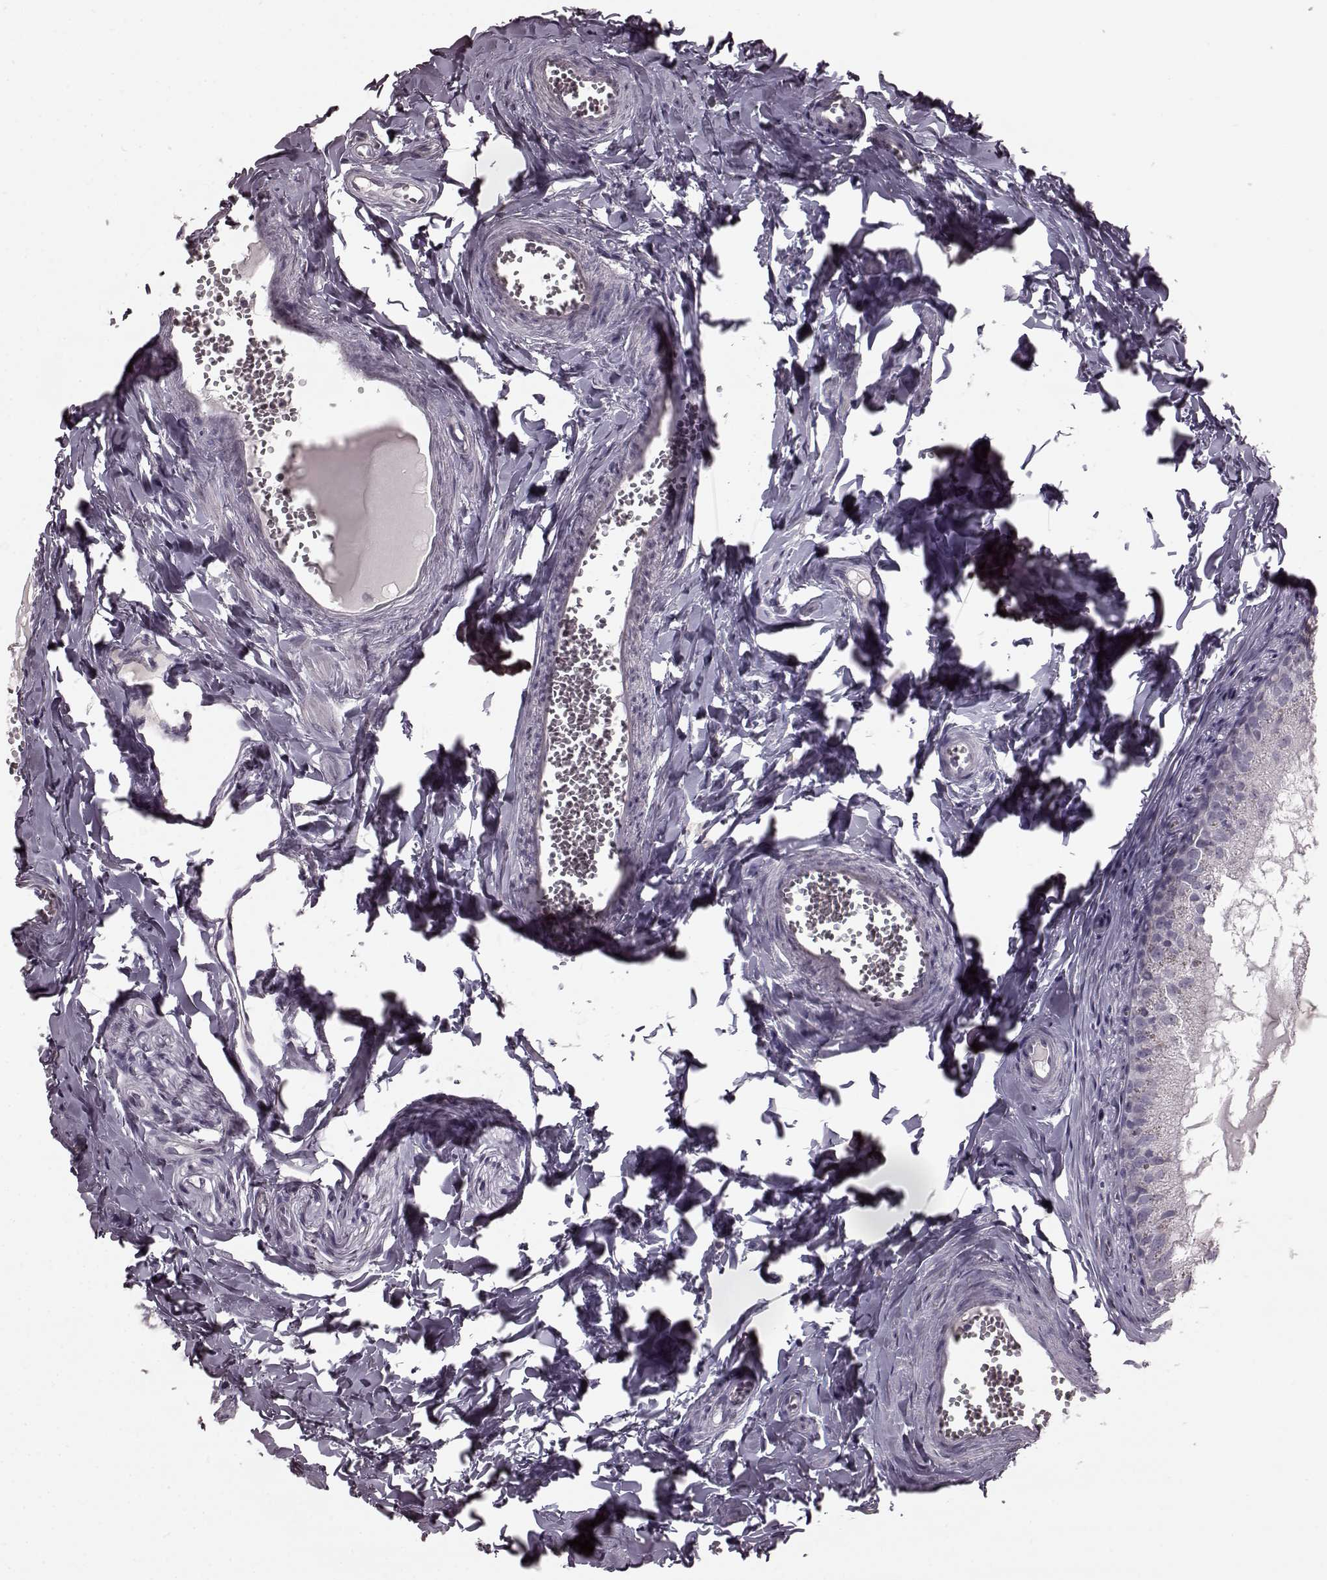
{"staining": {"intensity": "negative", "quantity": "none", "location": "none"}, "tissue": "epididymis", "cell_type": "Glandular cells", "image_type": "normal", "snomed": [{"axis": "morphology", "description": "Normal tissue, NOS"}, {"axis": "topography", "description": "Epididymis"}], "caption": "DAB (3,3'-diaminobenzidine) immunohistochemical staining of normal epididymis displays no significant expression in glandular cells.", "gene": "CD28", "patient": {"sex": "male", "age": 45}}